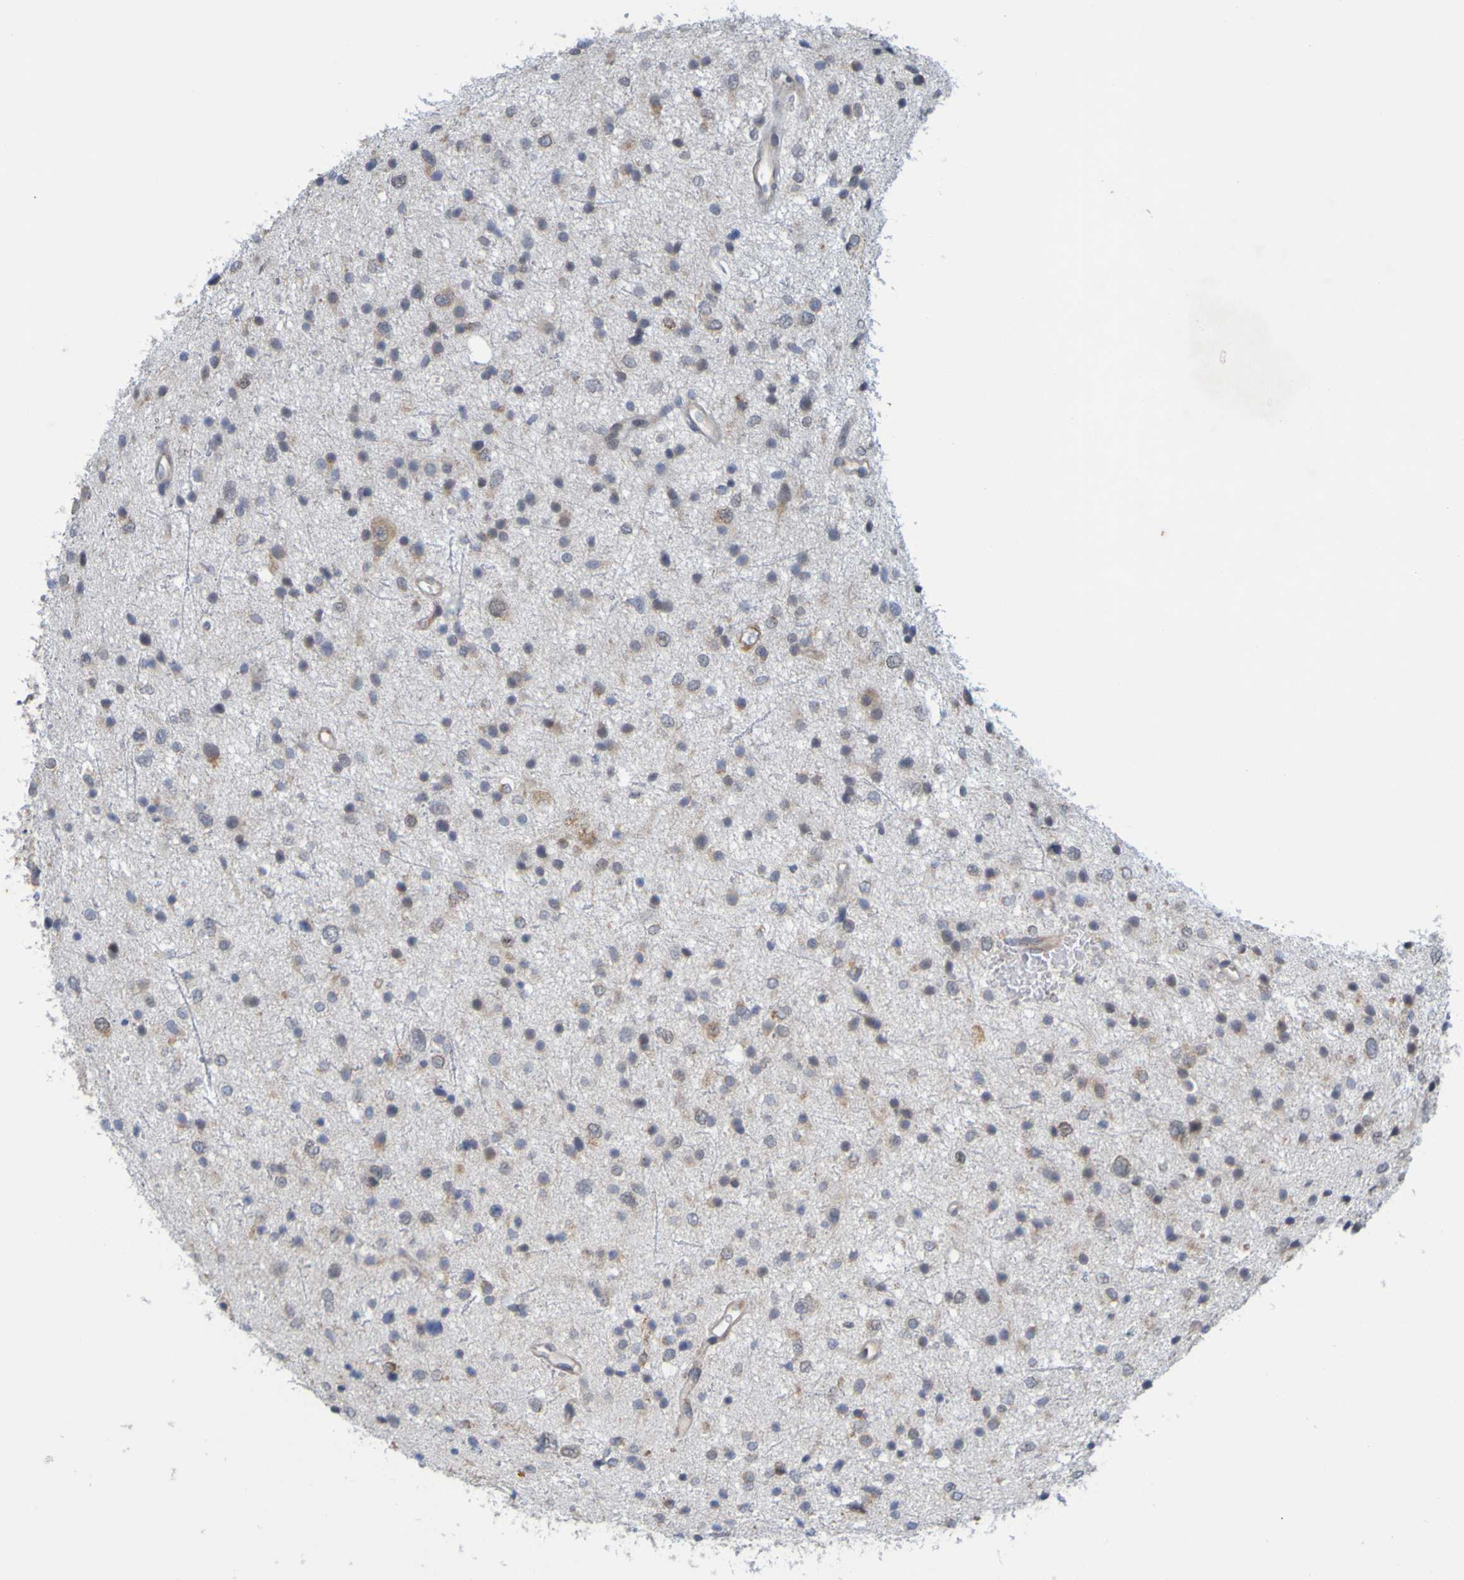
{"staining": {"intensity": "weak", "quantity": "25%-75%", "location": "cytoplasmic/membranous"}, "tissue": "glioma", "cell_type": "Tumor cells", "image_type": "cancer", "snomed": [{"axis": "morphology", "description": "Glioma, malignant, Low grade"}, {"axis": "topography", "description": "Brain"}], "caption": "Human glioma stained with a brown dye exhibits weak cytoplasmic/membranous positive positivity in approximately 25%-75% of tumor cells.", "gene": "MOGS", "patient": {"sex": "female", "age": 37}}